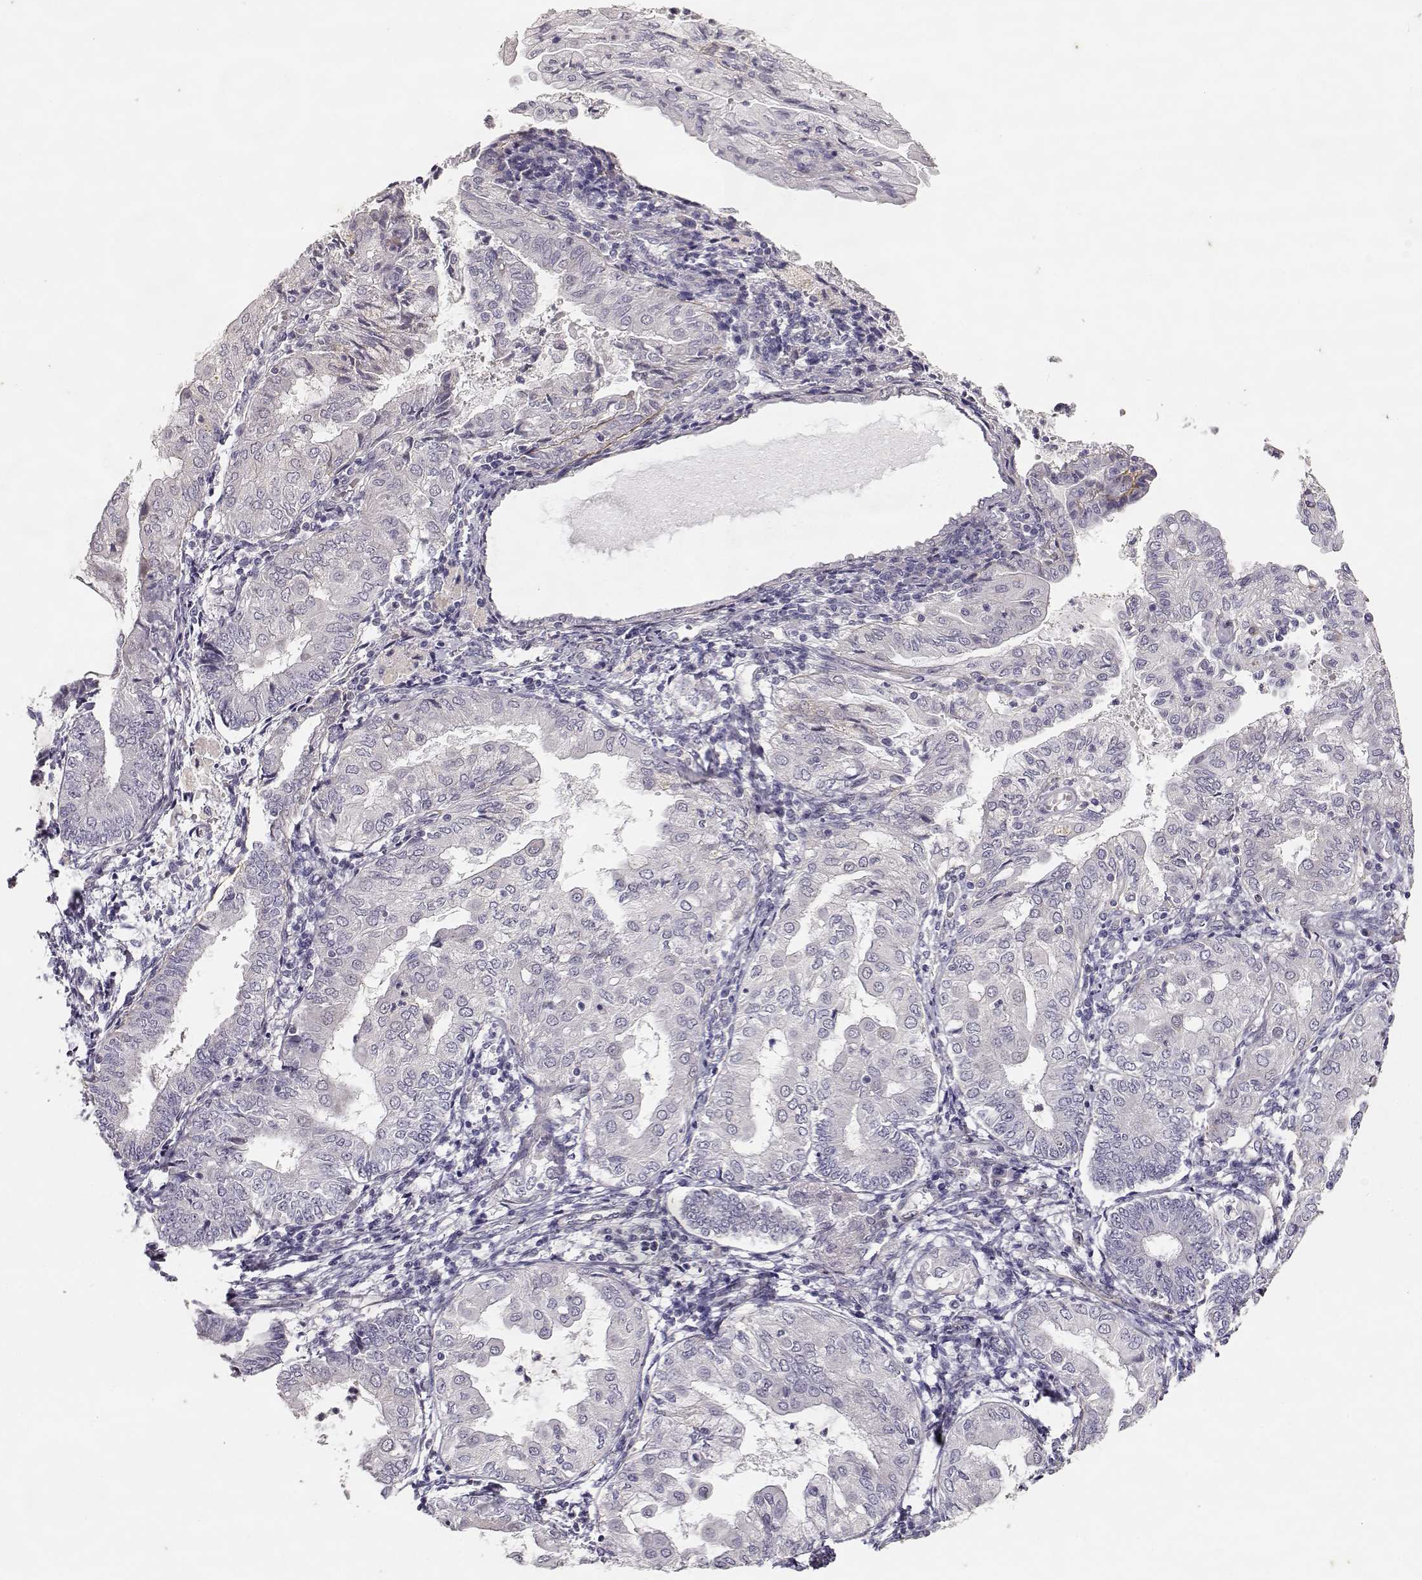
{"staining": {"intensity": "negative", "quantity": "none", "location": "none"}, "tissue": "endometrial cancer", "cell_type": "Tumor cells", "image_type": "cancer", "snomed": [{"axis": "morphology", "description": "Adenocarcinoma, NOS"}, {"axis": "topography", "description": "Endometrium"}], "caption": "IHC micrograph of human adenocarcinoma (endometrial) stained for a protein (brown), which shows no staining in tumor cells. The staining was performed using DAB (3,3'-diaminobenzidine) to visualize the protein expression in brown, while the nuclei were stained in blue with hematoxylin (Magnification: 20x).", "gene": "LAMA5", "patient": {"sex": "female", "age": 68}}